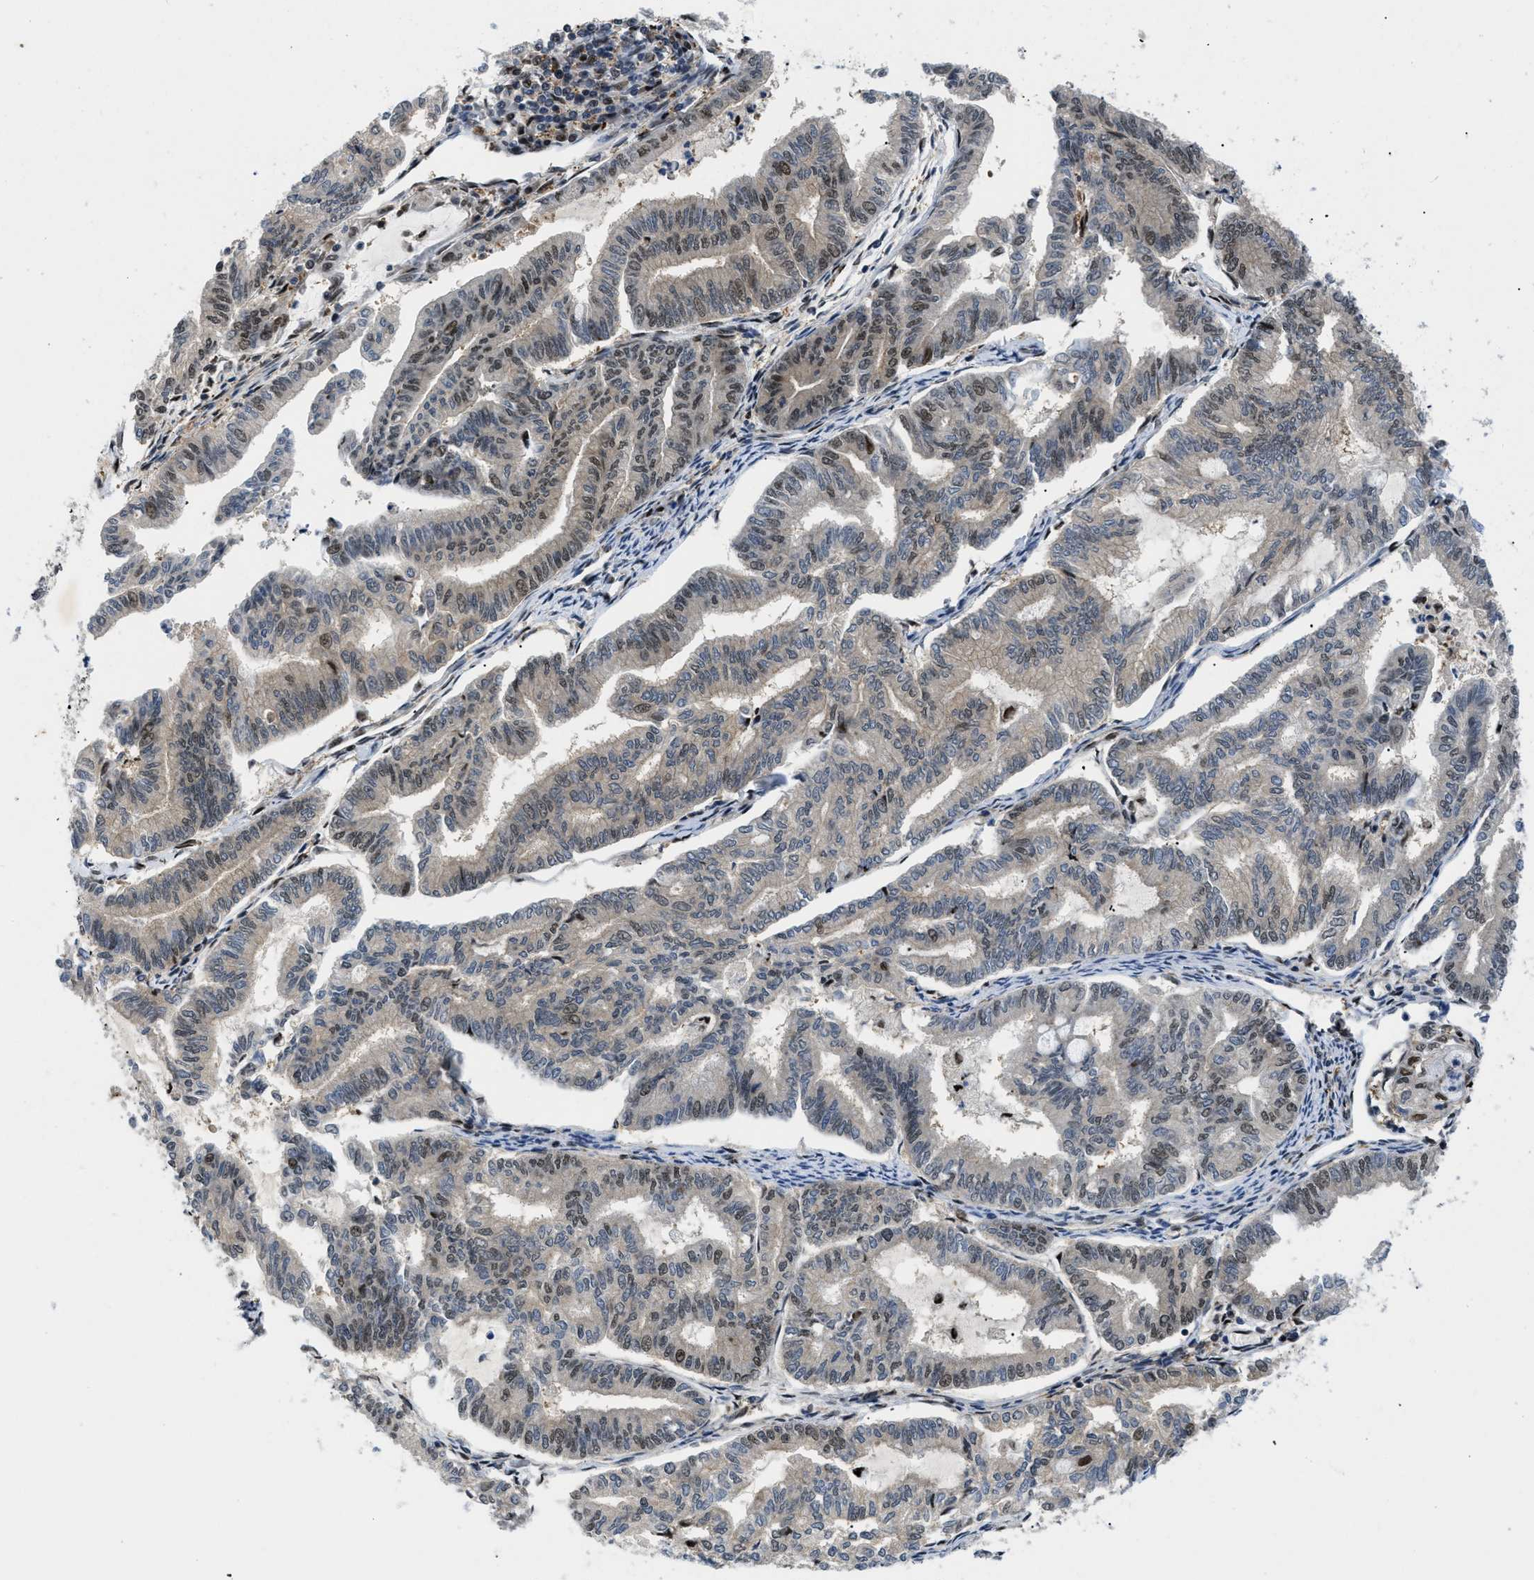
{"staining": {"intensity": "moderate", "quantity": "25%-75%", "location": "nuclear"}, "tissue": "endometrial cancer", "cell_type": "Tumor cells", "image_type": "cancer", "snomed": [{"axis": "morphology", "description": "Adenocarcinoma, NOS"}, {"axis": "topography", "description": "Endometrium"}], "caption": "The histopathology image reveals immunohistochemical staining of endometrial cancer. There is moderate nuclear positivity is appreciated in about 25%-75% of tumor cells.", "gene": "SLC29A2", "patient": {"sex": "female", "age": 79}}